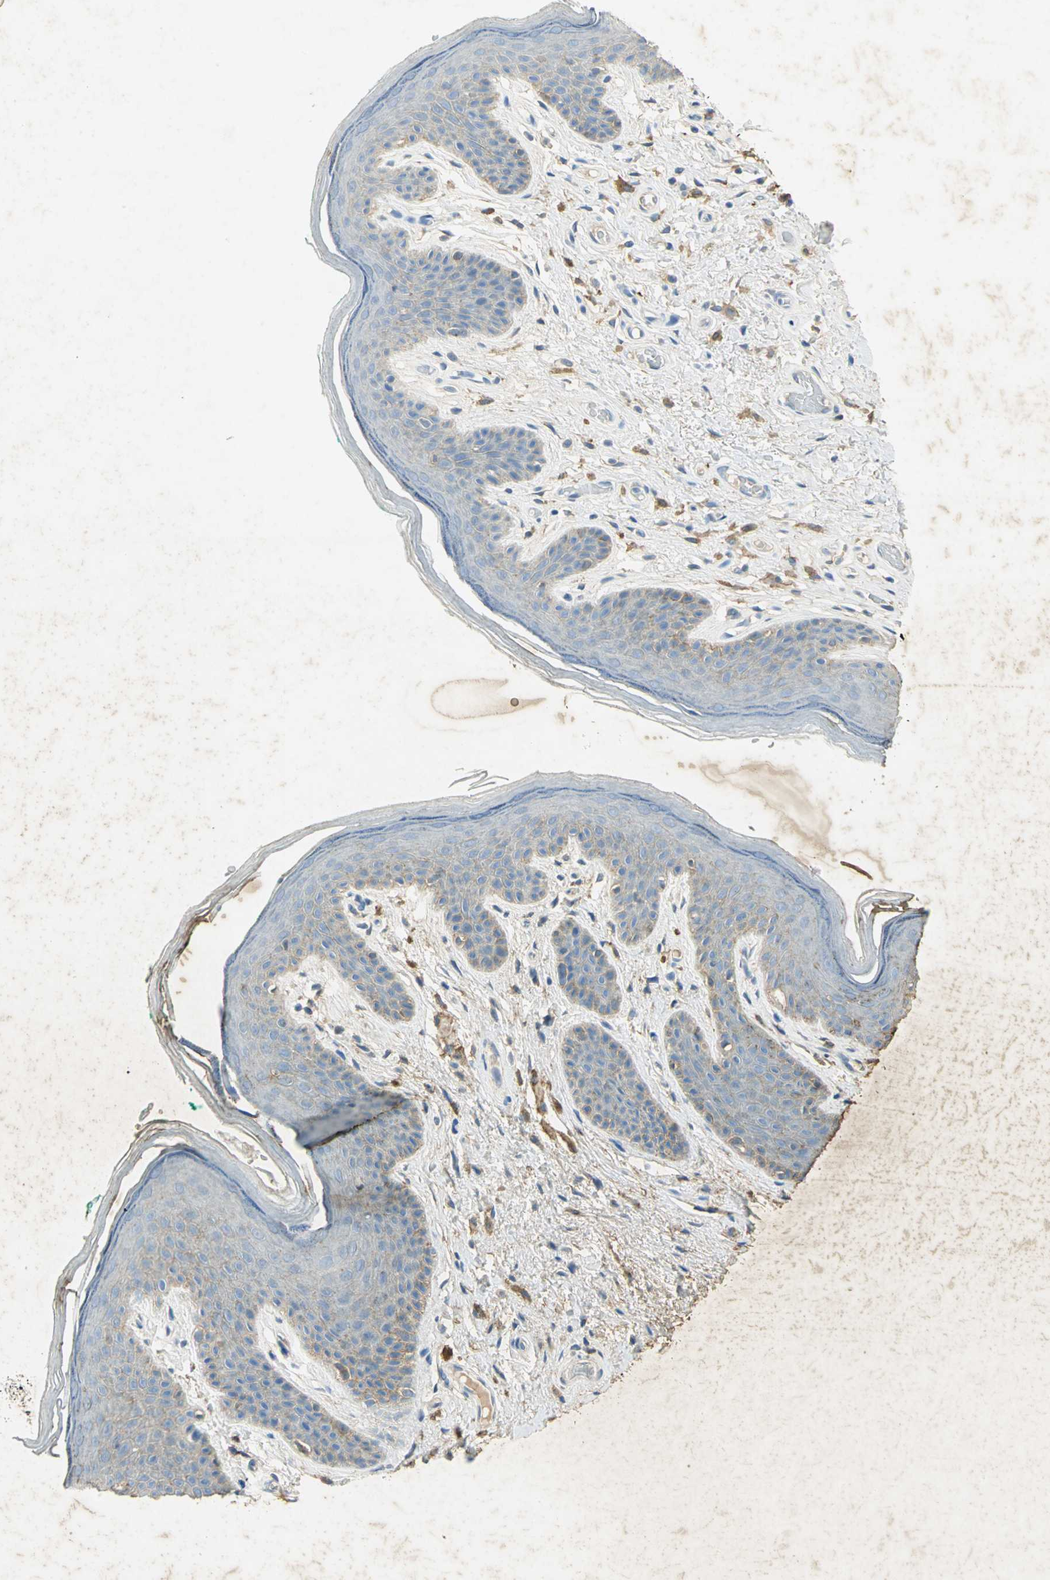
{"staining": {"intensity": "moderate", "quantity": "<25%", "location": "cytoplasmic/membranous"}, "tissue": "skin", "cell_type": "Epidermal cells", "image_type": "normal", "snomed": [{"axis": "morphology", "description": "Normal tissue, NOS"}, {"axis": "topography", "description": "Anal"}], "caption": "Immunohistochemistry (DAB) staining of unremarkable human skin exhibits moderate cytoplasmic/membranous protein positivity in approximately <25% of epidermal cells.", "gene": "ANXA4", "patient": {"sex": "male", "age": 74}}